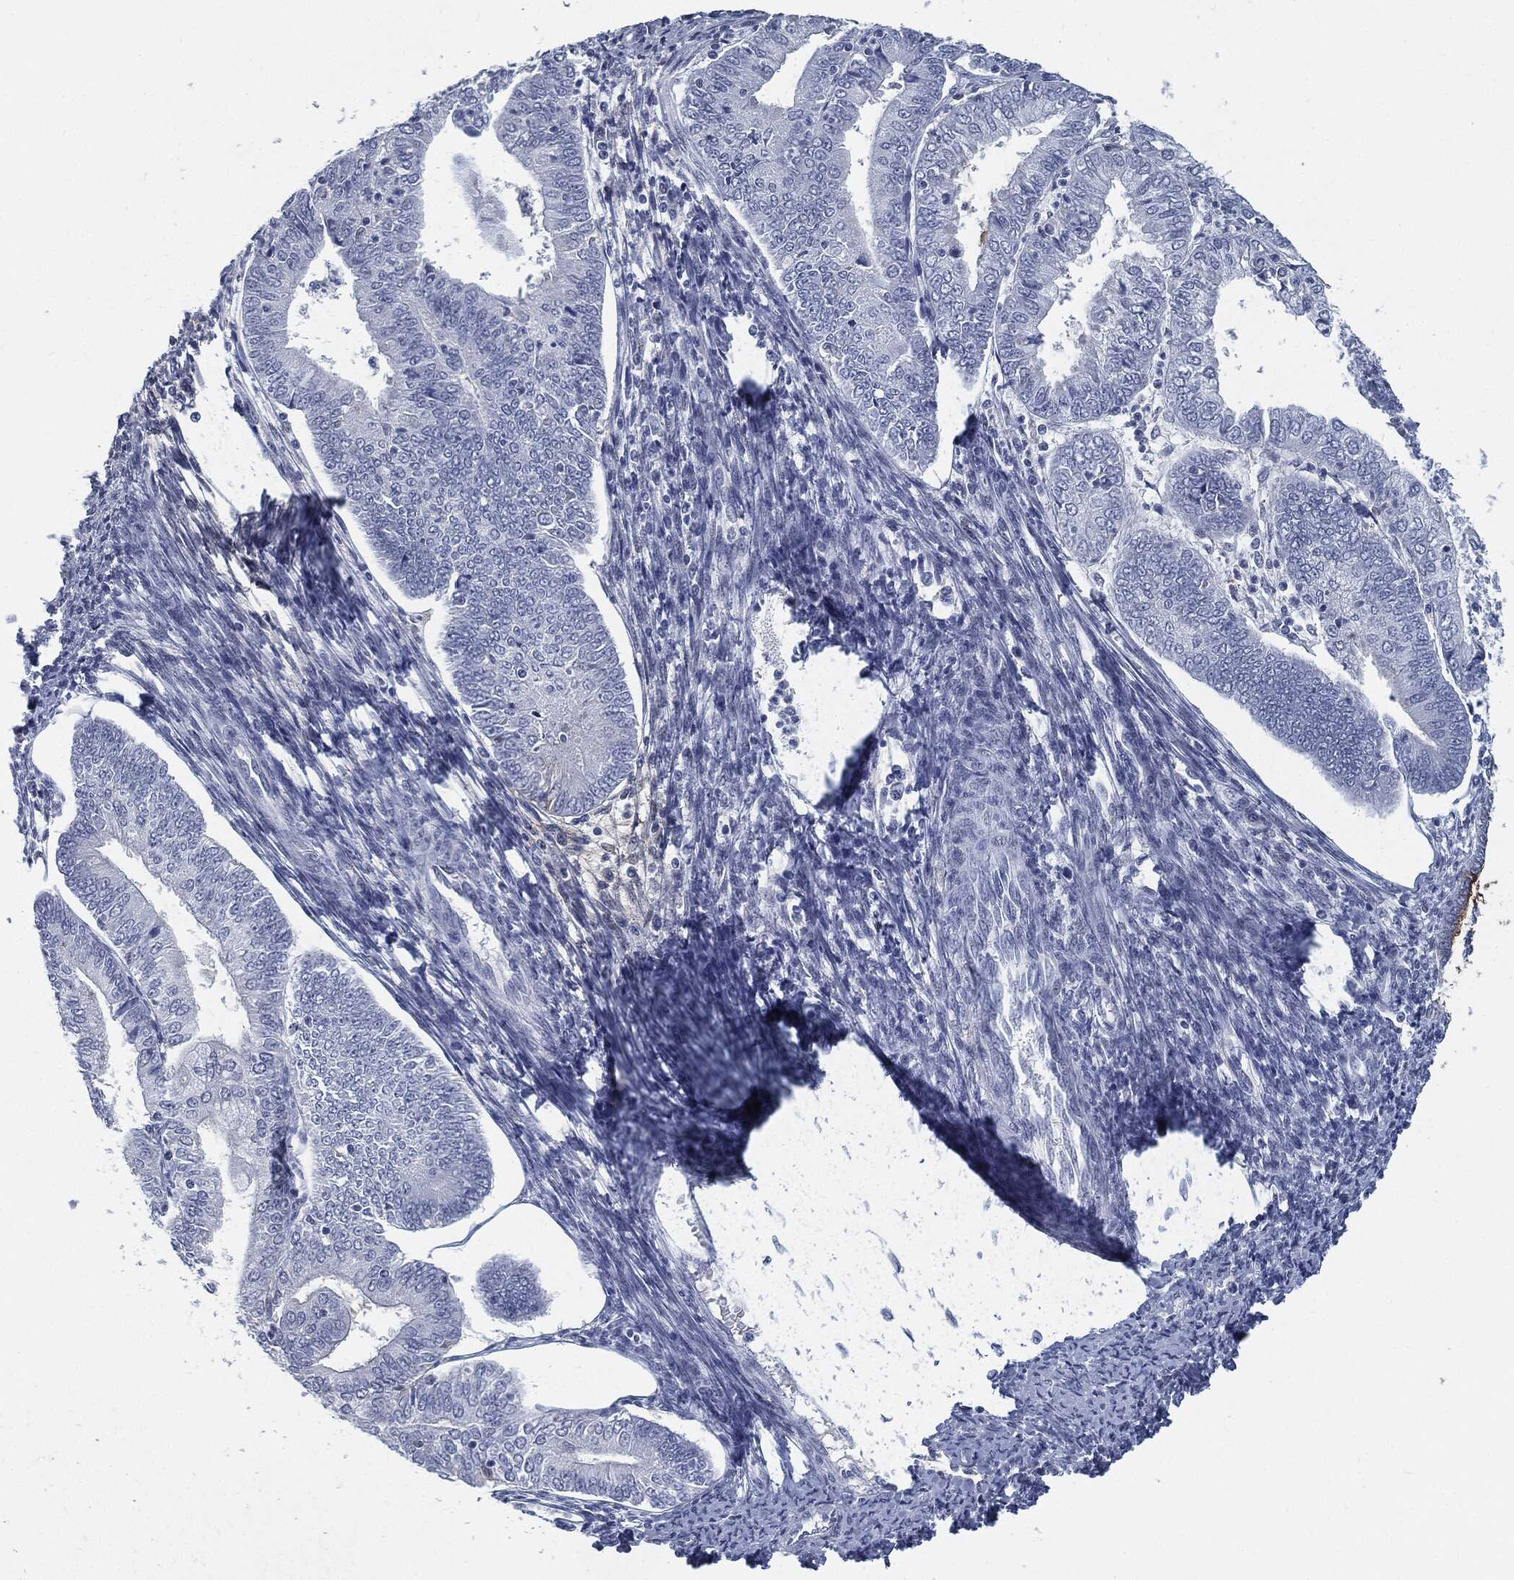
{"staining": {"intensity": "negative", "quantity": "none", "location": "none"}, "tissue": "endometrial cancer", "cell_type": "Tumor cells", "image_type": "cancer", "snomed": [{"axis": "morphology", "description": "Adenocarcinoma, NOS"}, {"axis": "topography", "description": "Endometrium"}], "caption": "Immunohistochemical staining of endometrial cancer reveals no significant expression in tumor cells. The staining is performed using DAB (3,3'-diaminobenzidine) brown chromogen with nuclei counter-stained in using hematoxylin.", "gene": "PROM1", "patient": {"sex": "female", "age": 56}}